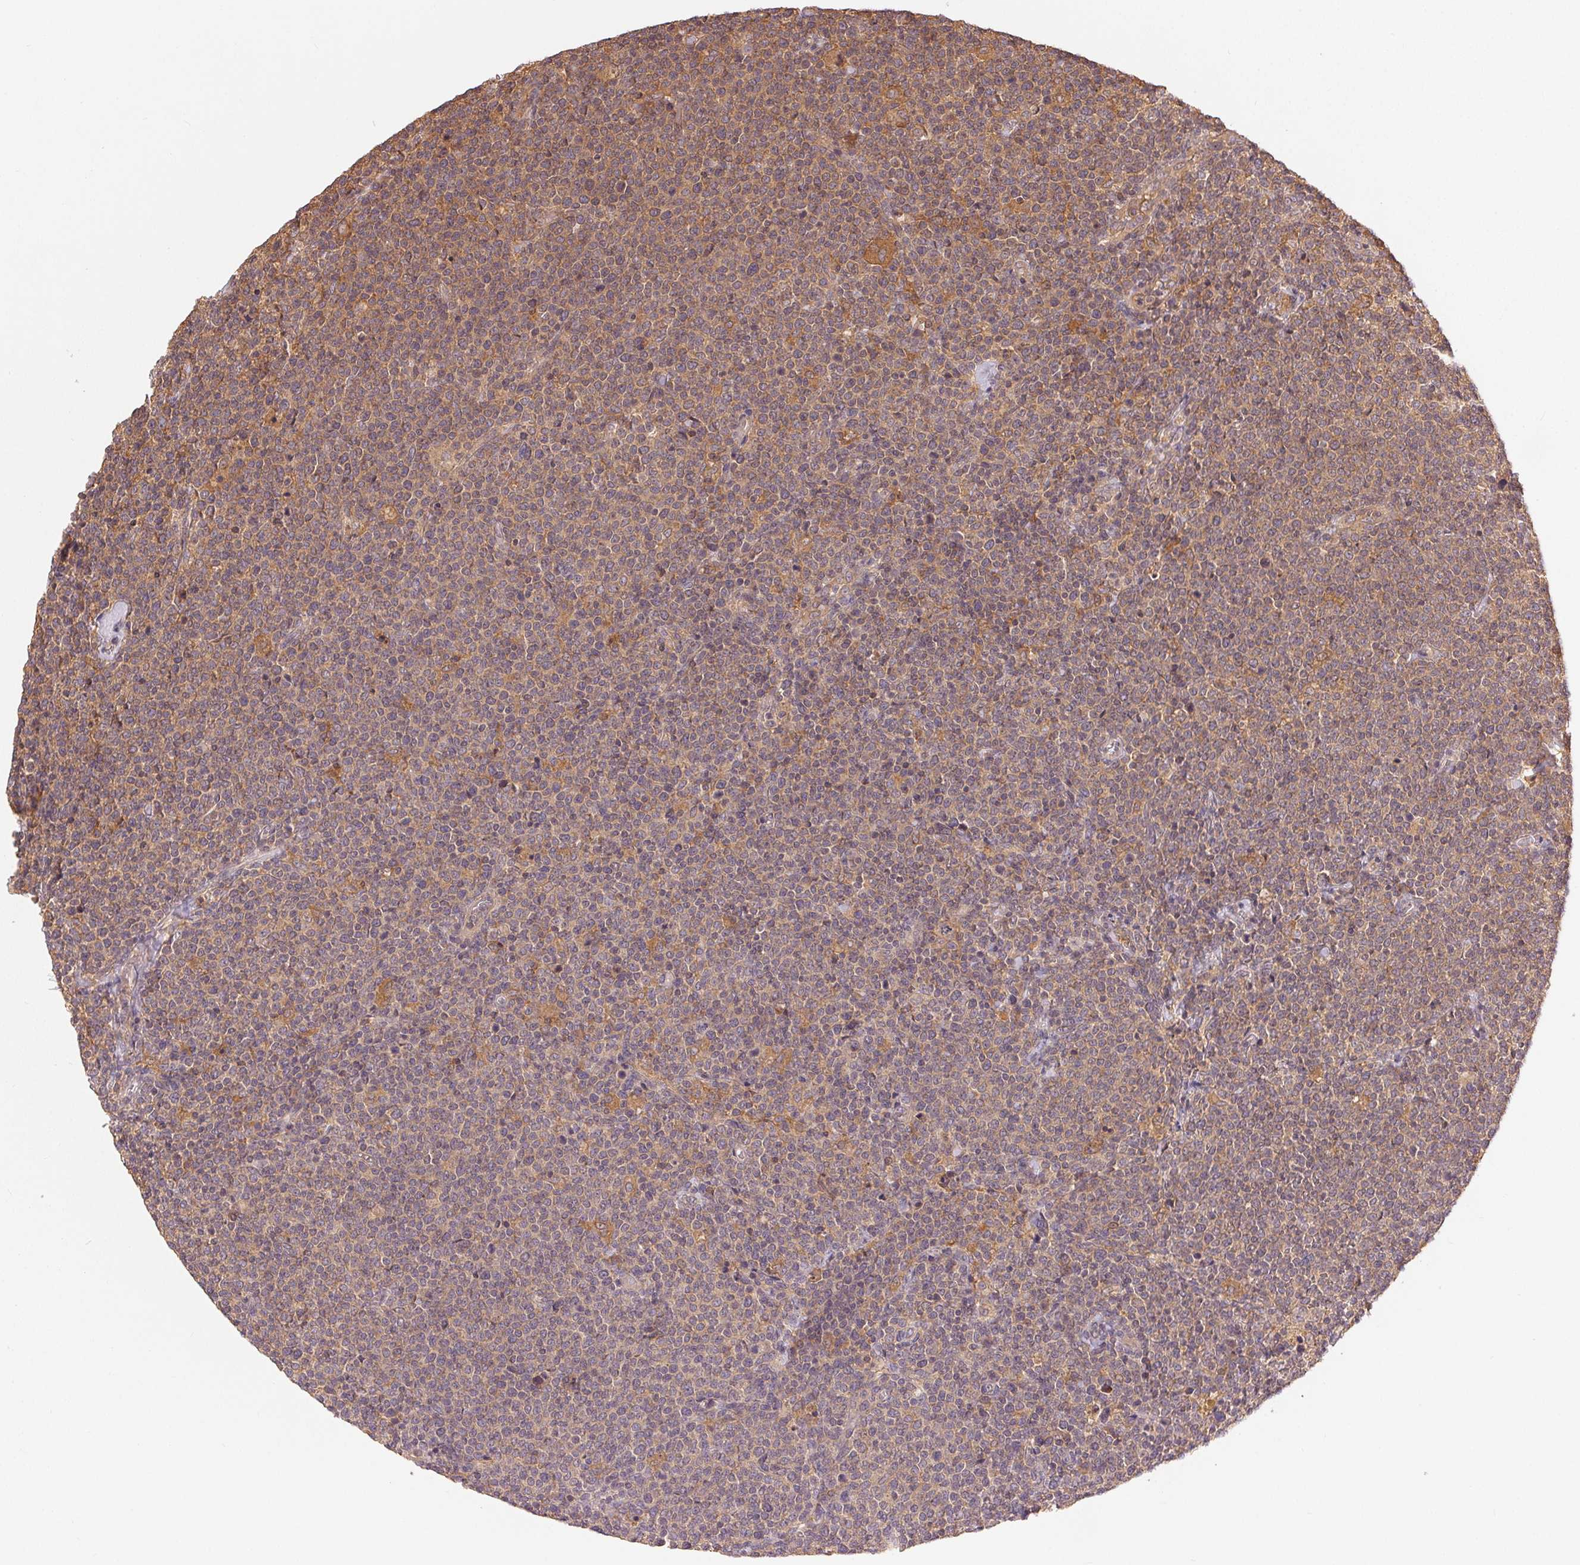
{"staining": {"intensity": "weak", "quantity": "25%-75%", "location": "cytoplasmic/membranous"}, "tissue": "lymphoma", "cell_type": "Tumor cells", "image_type": "cancer", "snomed": [{"axis": "morphology", "description": "Malignant lymphoma, non-Hodgkin's type, High grade"}, {"axis": "topography", "description": "Lymph node"}], "caption": "The immunohistochemical stain shows weak cytoplasmic/membranous positivity in tumor cells of malignant lymphoma, non-Hodgkin's type (high-grade) tissue. (DAB IHC with brightfield microscopy, high magnification).", "gene": "MAPKAPK2", "patient": {"sex": "male", "age": 61}}